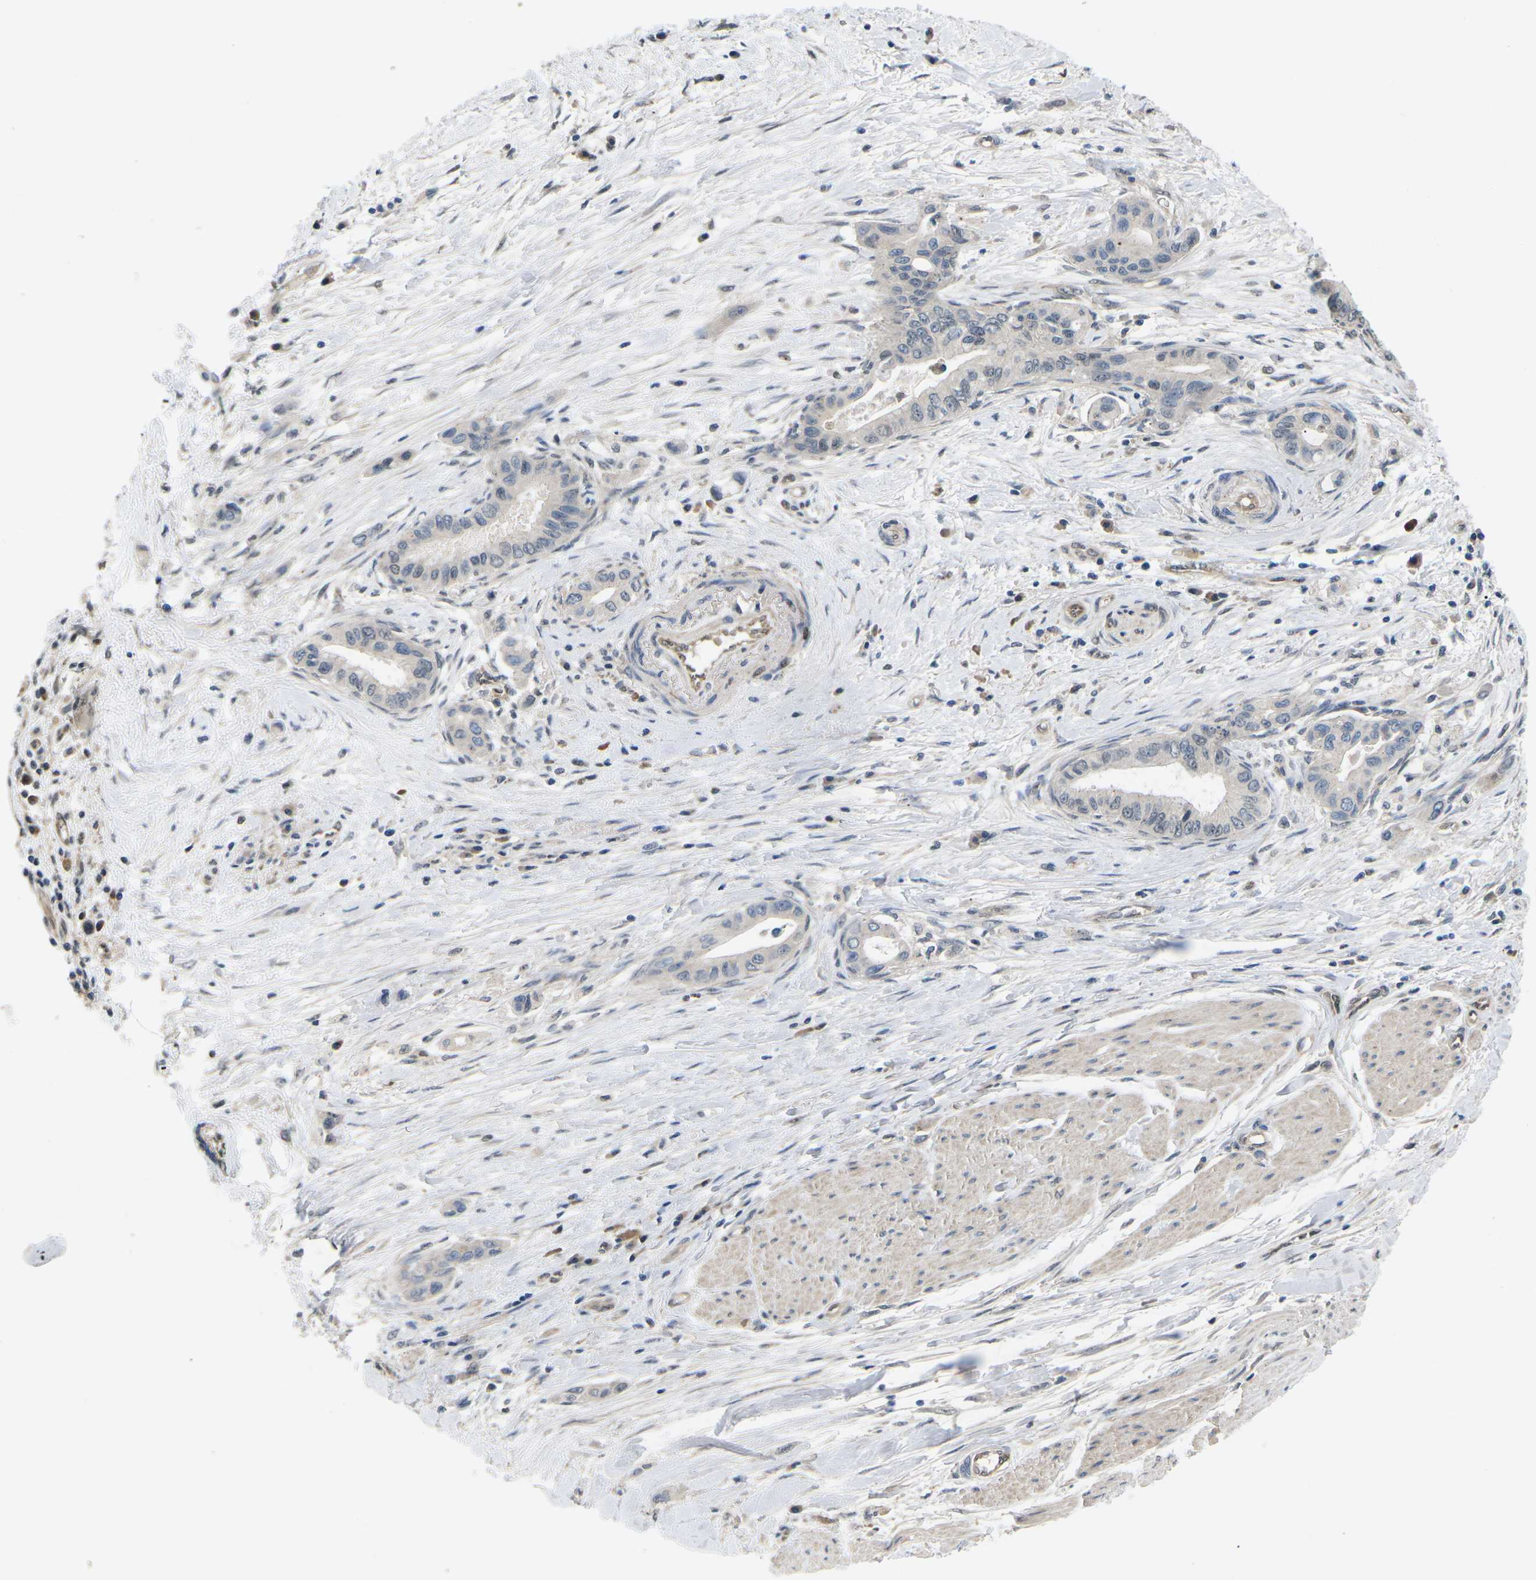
{"staining": {"intensity": "negative", "quantity": "none", "location": "none"}, "tissue": "pancreatic cancer", "cell_type": "Tumor cells", "image_type": "cancer", "snomed": [{"axis": "morphology", "description": "Adenocarcinoma, NOS"}, {"axis": "topography", "description": "Pancreas"}], "caption": "Tumor cells are negative for protein expression in human adenocarcinoma (pancreatic).", "gene": "ERBB4", "patient": {"sex": "female", "age": 73}}